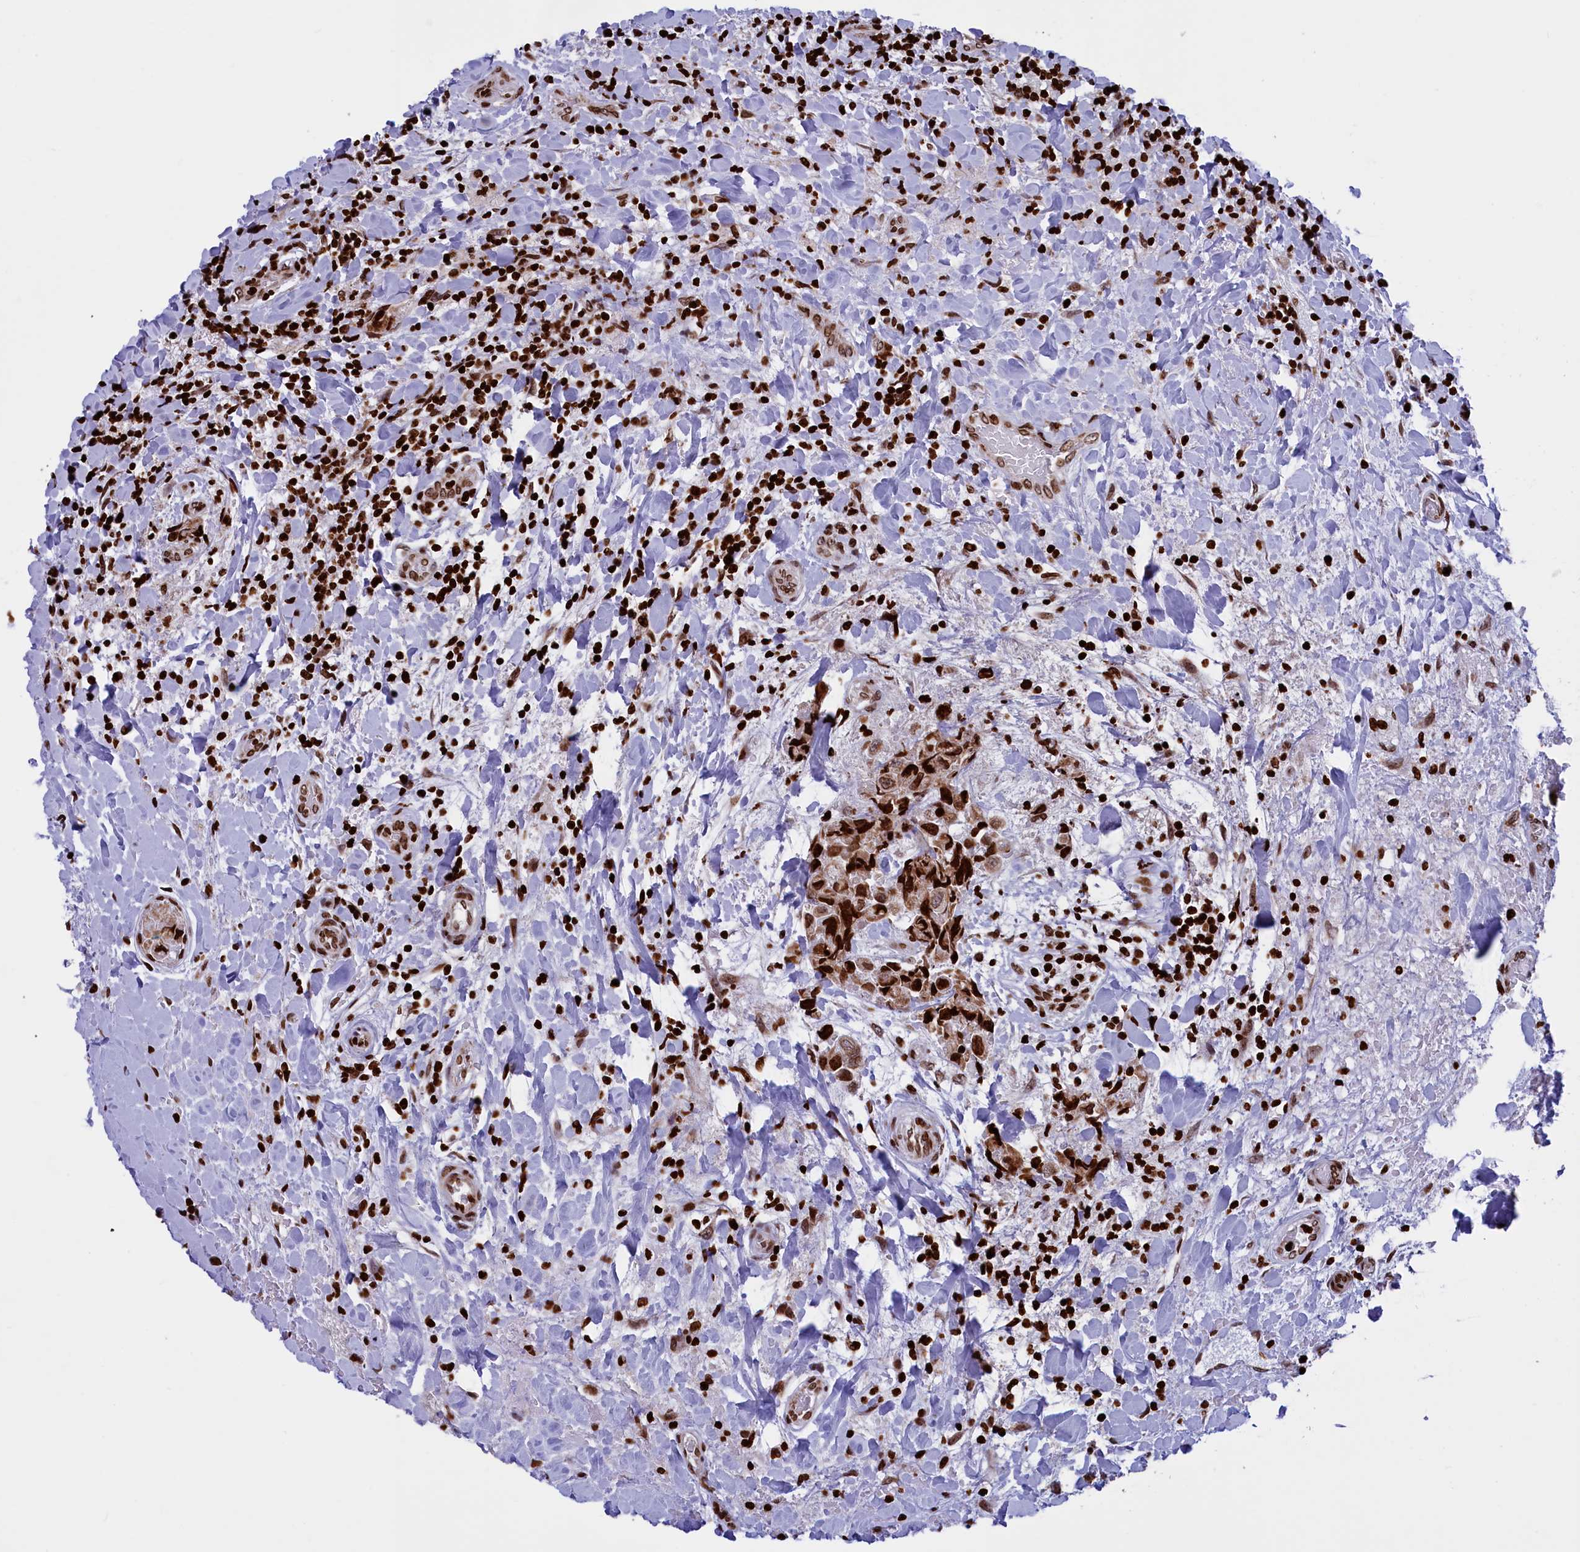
{"staining": {"intensity": "strong", "quantity": ">75%", "location": "nuclear"}, "tissue": "breast cancer", "cell_type": "Tumor cells", "image_type": "cancer", "snomed": [{"axis": "morphology", "description": "Normal tissue, NOS"}, {"axis": "morphology", "description": "Duct carcinoma"}, {"axis": "topography", "description": "Breast"}], "caption": "Protein analysis of breast cancer (invasive ductal carcinoma) tissue shows strong nuclear staining in approximately >75% of tumor cells.", "gene": "TIMM29", "patient": {"sex": "female", "age": 62}}